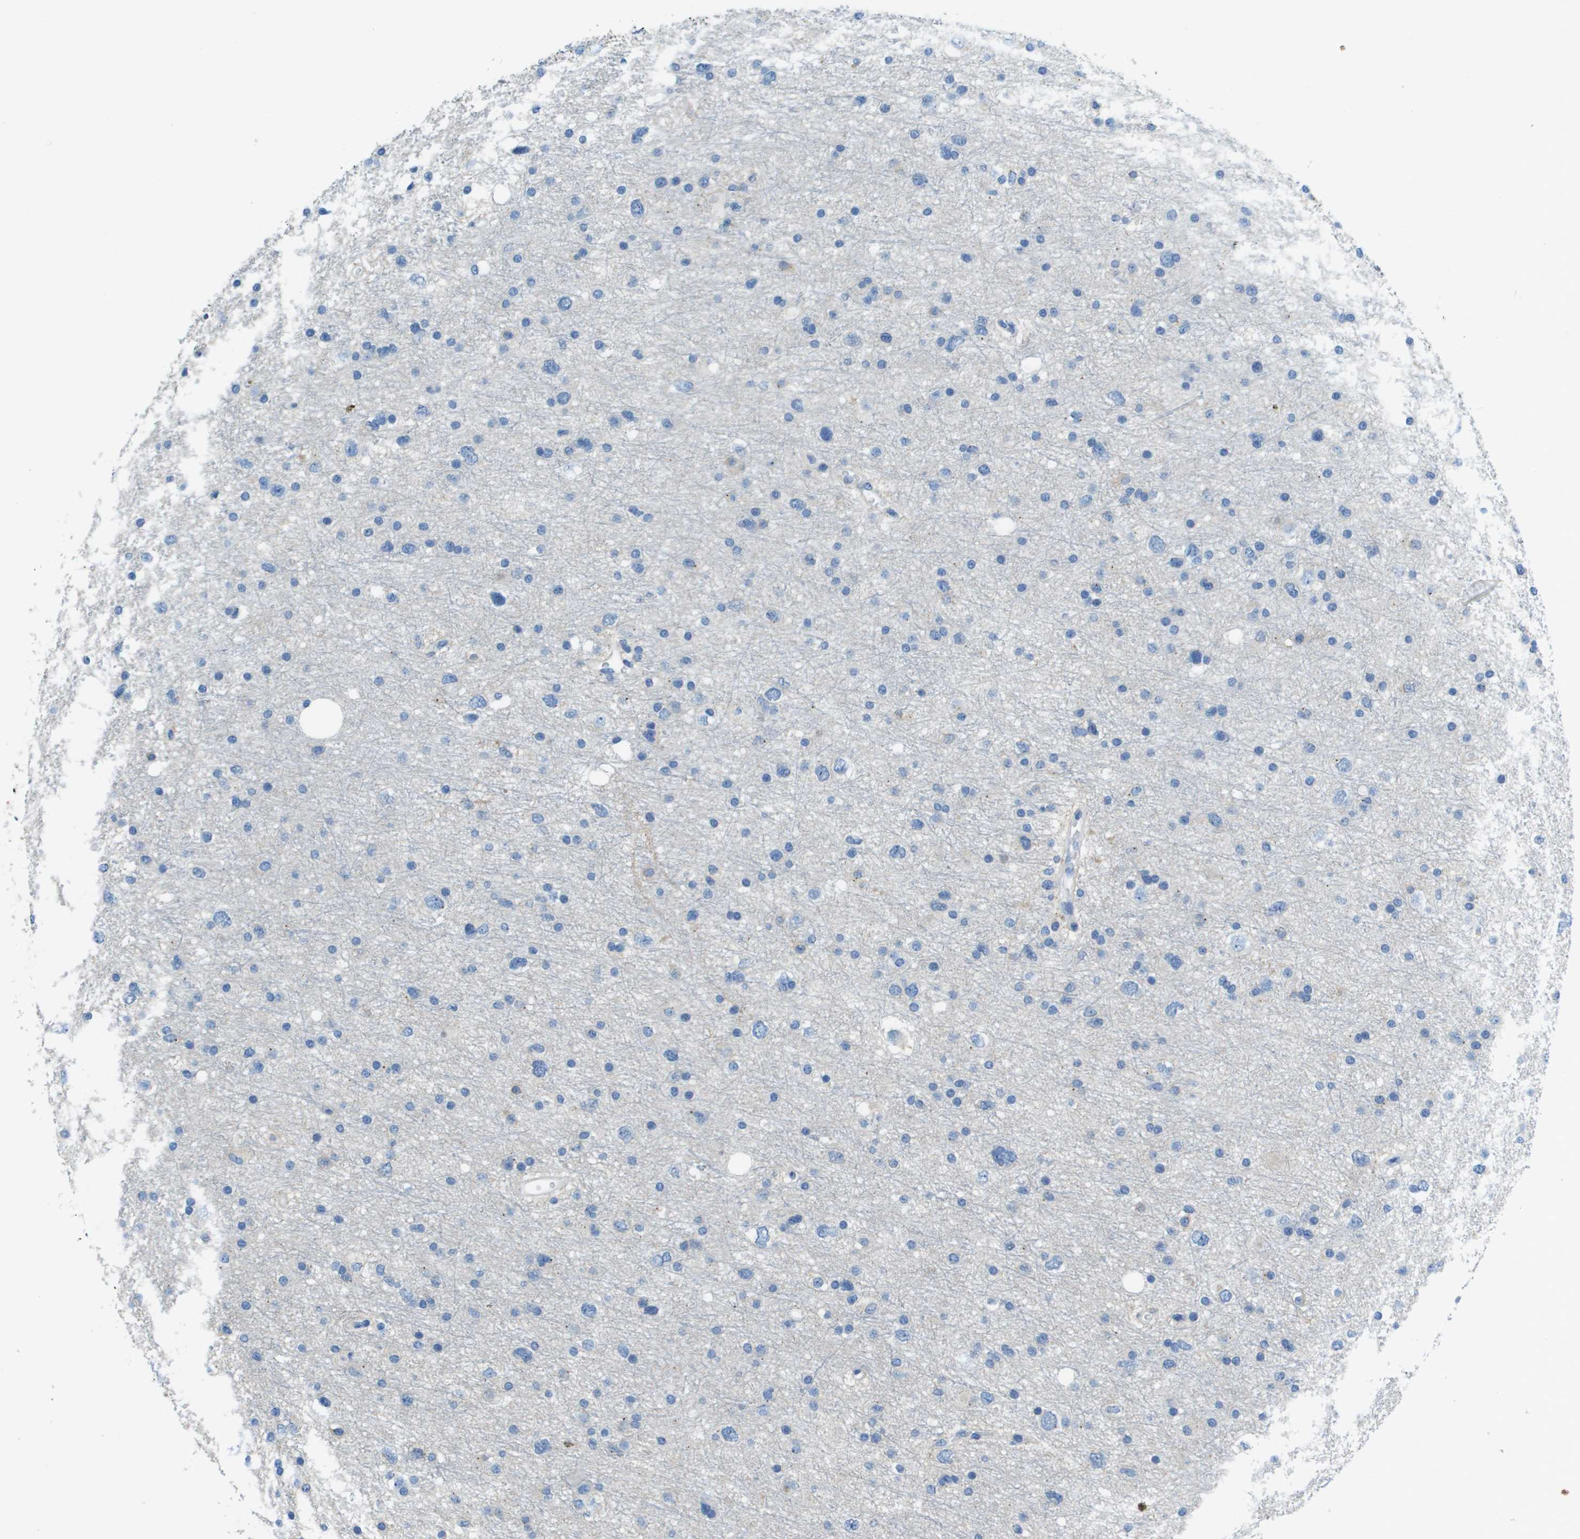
{"staining": {"intensity": "negative", "quantity": "none", "location": "none"}, "tissue": "glioma", "cell_type": "Tumor cells", "image_type": "cancer", "snomed": [{"axis": "morphology", "description": "Glioma, malignant, Low grade"}, {"axis": "topography", "description": "Brain"}], "caption": "DAB immunohistochemical staining of malignant low-grade glioma exhibits no significant expression in tumor cells.", "gene": "SDC1", "patient": {"sex": "female", "age": 37}}